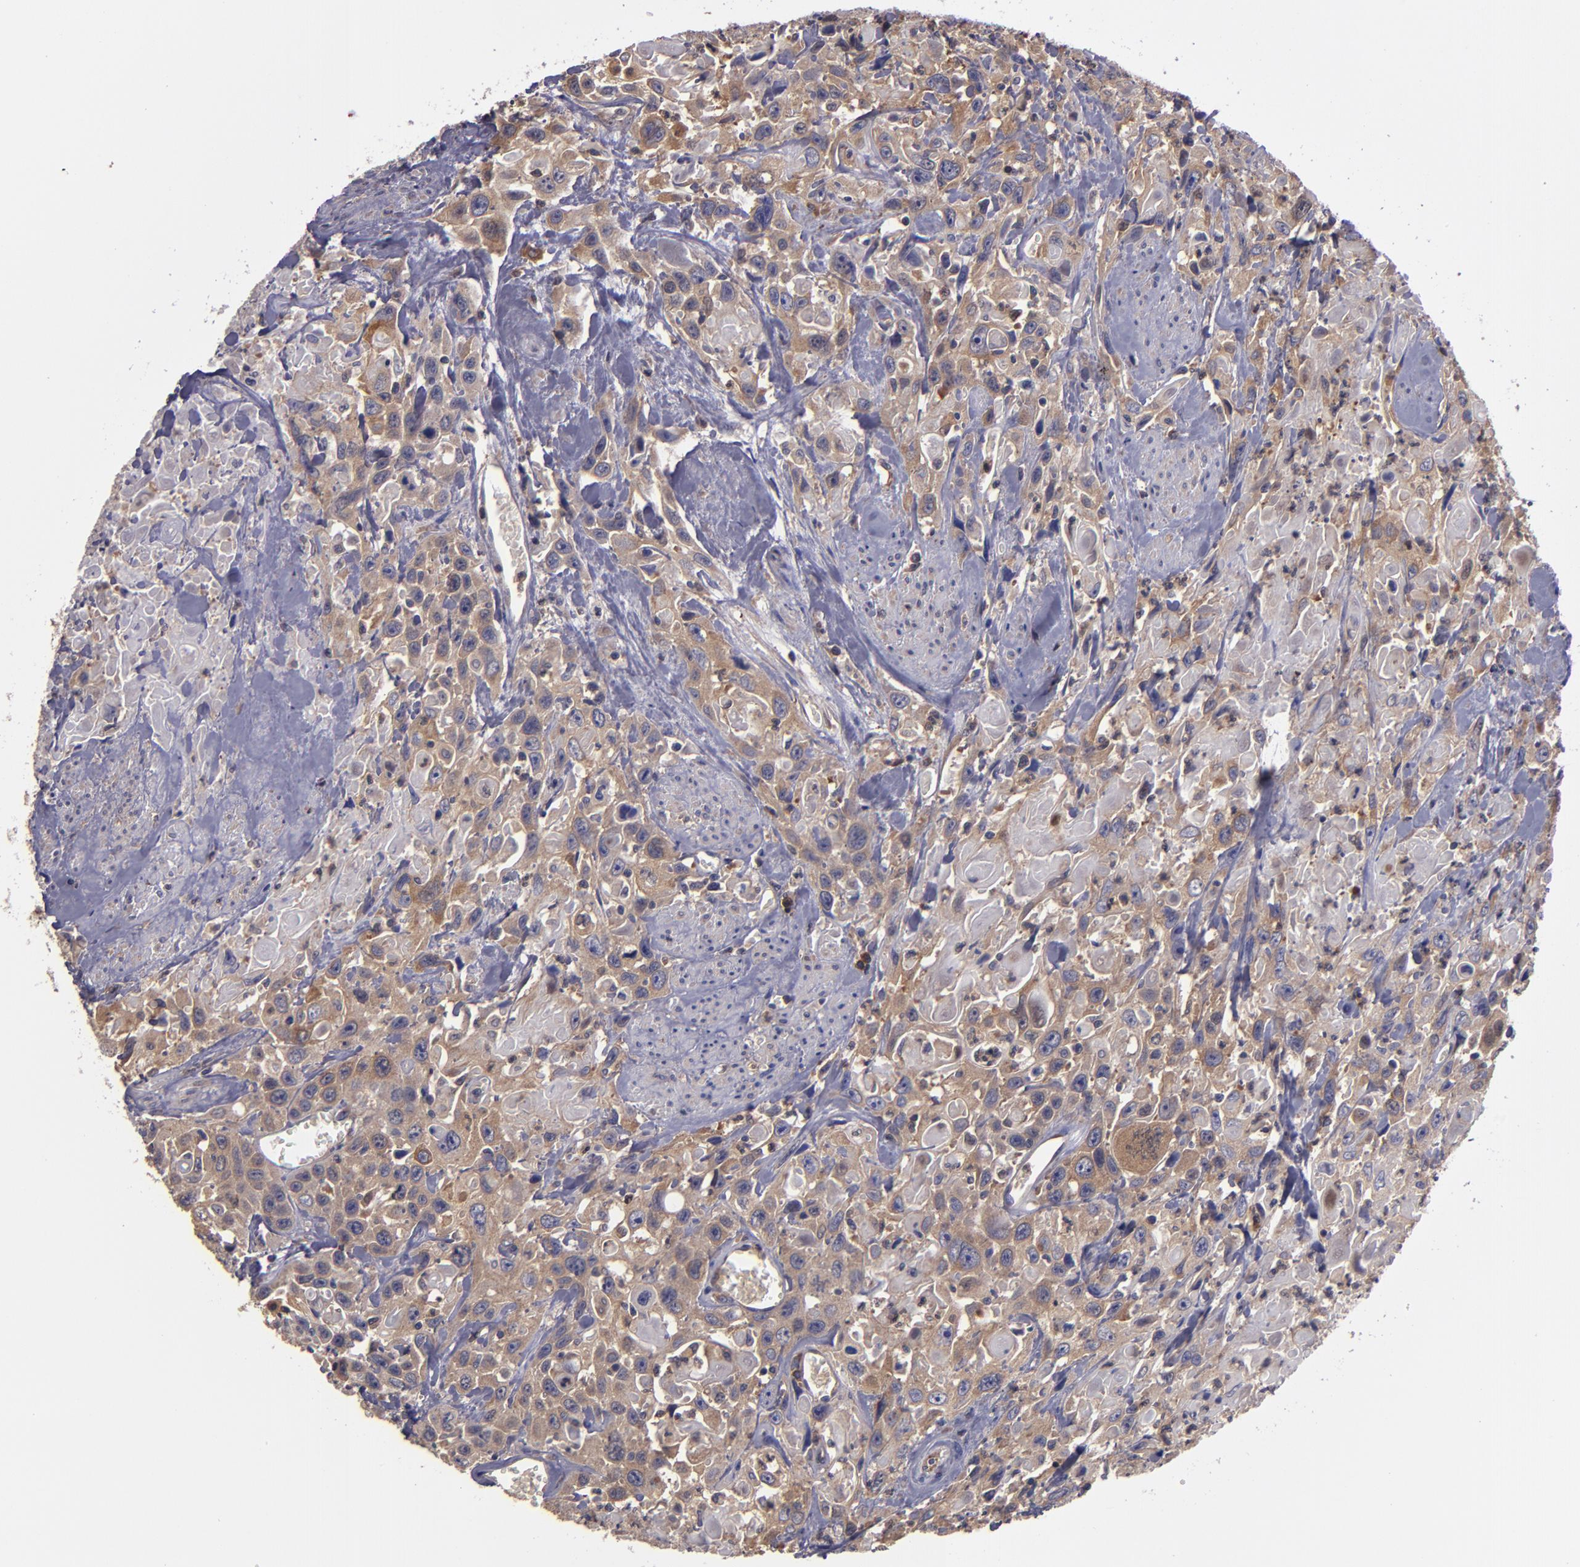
{"staining": {"intensity": "moderate", "quantity": "25%-75%", "location": "cytoplasmic/membranous"}, "tissue": "urothelial cancer", "cell_type": "Tumor cells", "image_type": "cancer", "snomed": [{"axis": "morphology", "description": "Urothelial carcinoma, High grade"}, {"axis": "topography", "description": "Urinary bladder"}], "caption": "Urothelial carcinoma (high-grade) stained with immunohistochemistry demonstrates moderate cytoplasmic/membranous expression in approximately 25%-75% of tumor cells.", "gene": "CARS1", "patient": {"sex": "female", "age": 84}}